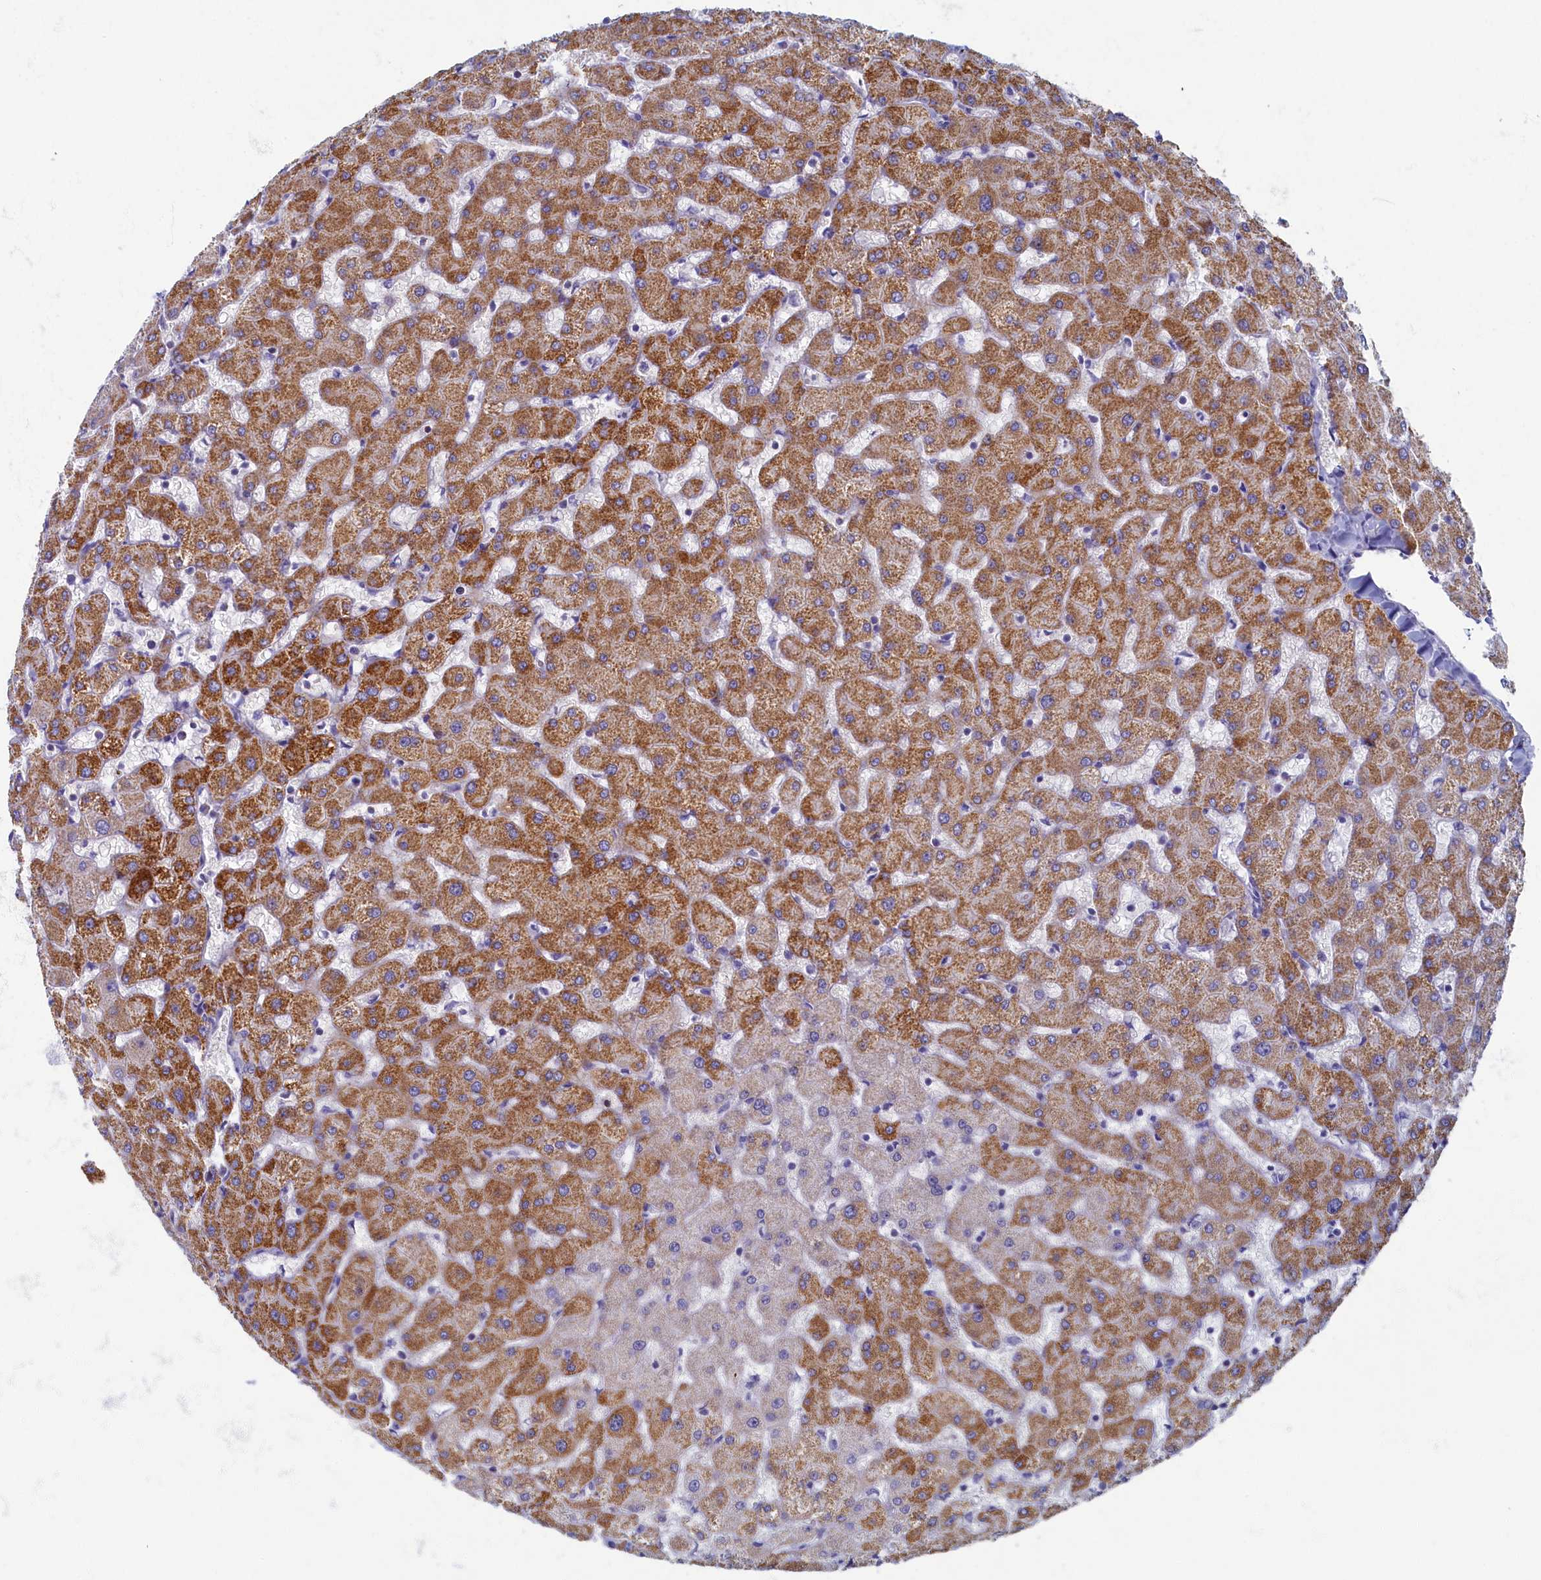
{"staining": {"intensity": "negative", "quantity": "none", "location": "none"}, "tissue": "liver", "cell_type": "Cholangiocytes", "image_type": "normal", "snomed": [{"axis": "morphology", "description": "Normal tissue, NOS"}, {"axis": "topography", "description": "Liver"}], "caption": "An image of human liver is negative for staining in cholangiocytes. Brightfield microscopy of IHC stained with DAB (brown) and hematoxylin (blue), captured at high magnification.", "gene": "OCIAD2", "patient": {"sex": "female", "age": 63}}